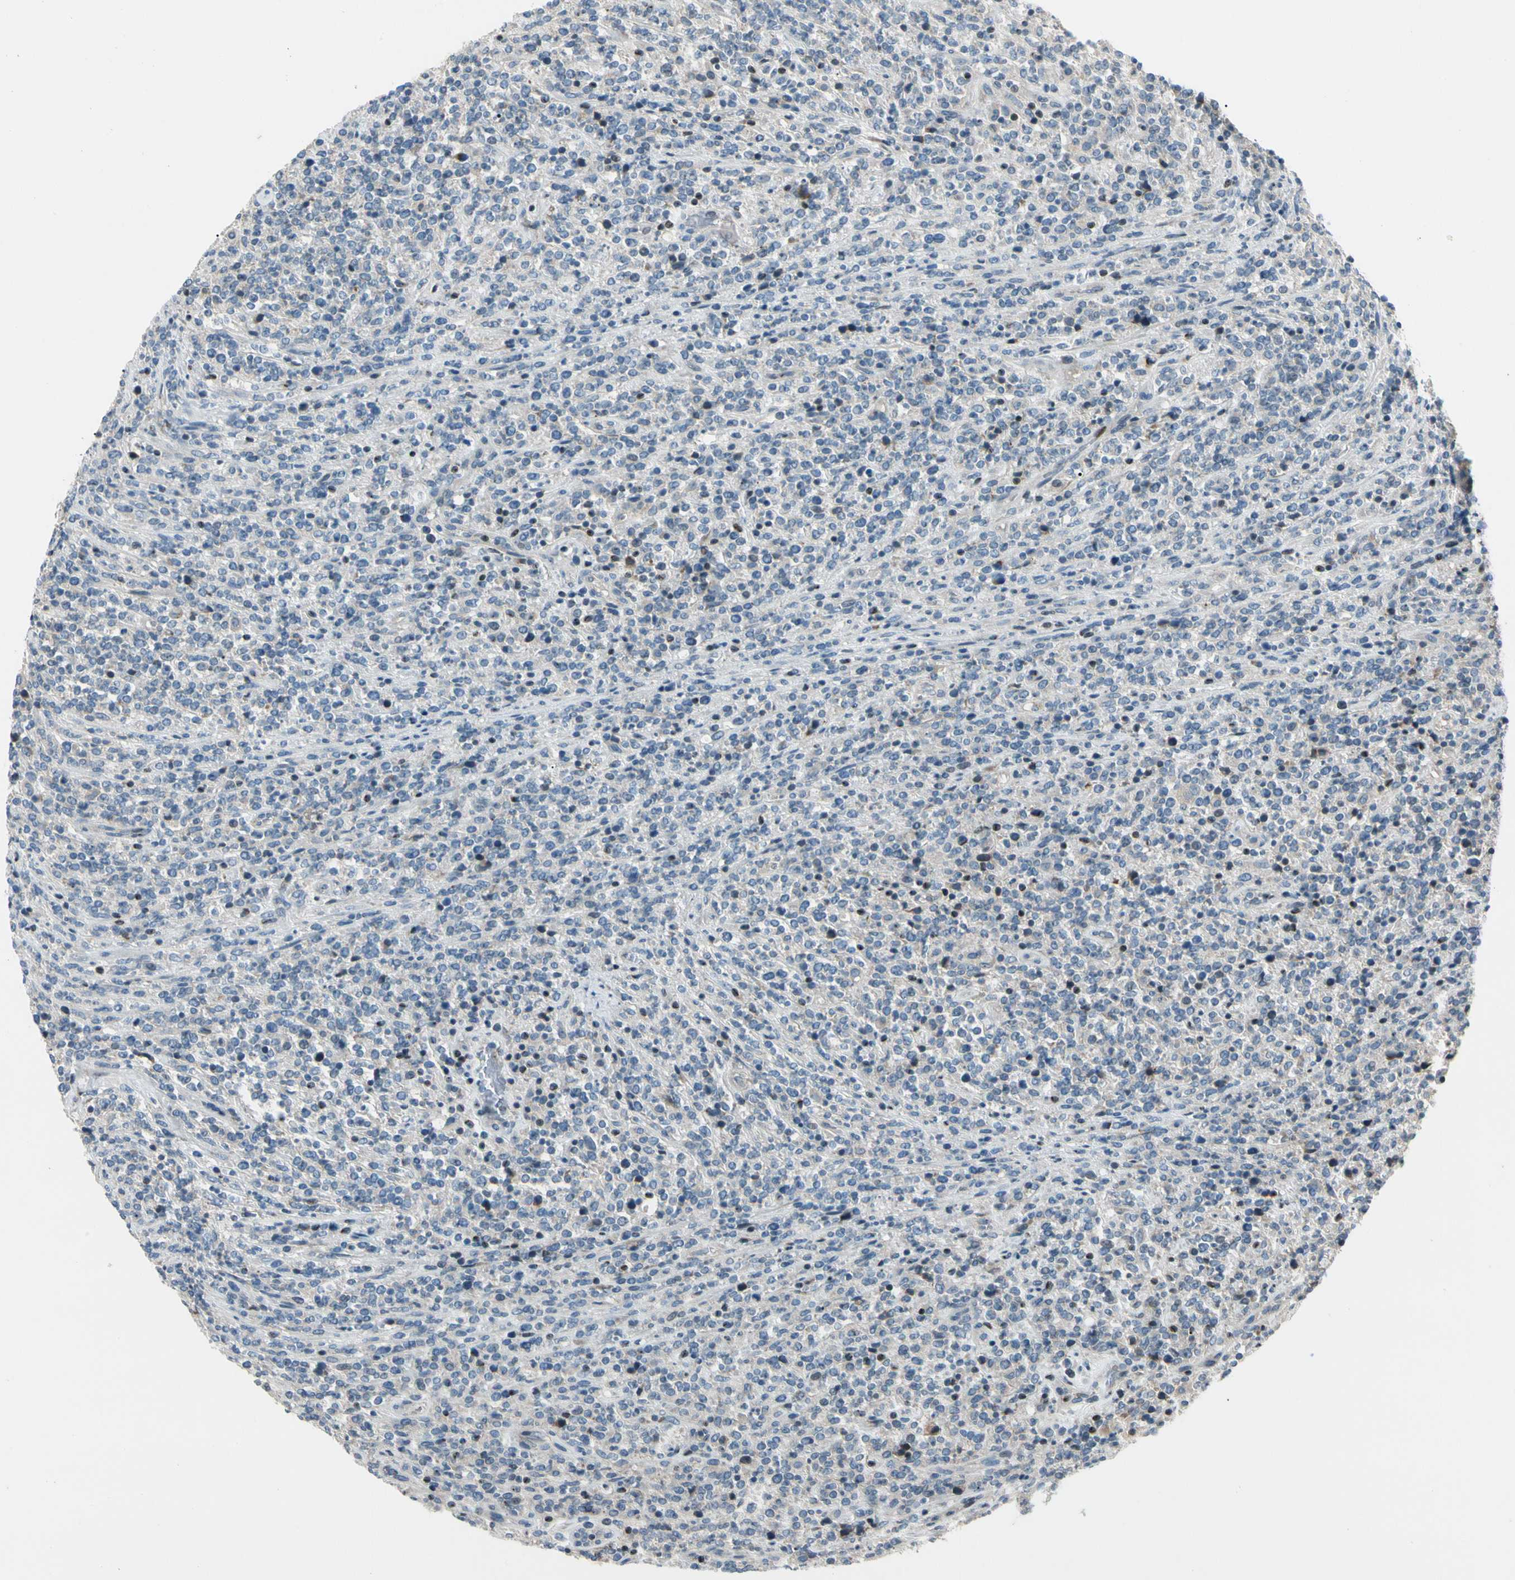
{"staining": {"intensity": "negative", "quantity": "none", "location": "none"}, "tissue": "lymphoma", "cell_type": "Tumor cells", "image_type": "cancer", "snomed": [{"axis": "morphology", "description": "Malignant lymphoma, non-Hodgkin's type, High grade"}, {"axis": "topography", "description": "Soft tissue"}], "caption": "DAB immunohistochemical staining of high-grade malignant lymphoma, non-Hodgkin's type exhibits no significant staining in tumor cells. The staining is performed using DAB brown chromogen with nuclei counter-stained in using hematoxylin.", "gene": "CDH6", "patient": {"sex": "male", "age": 18}}